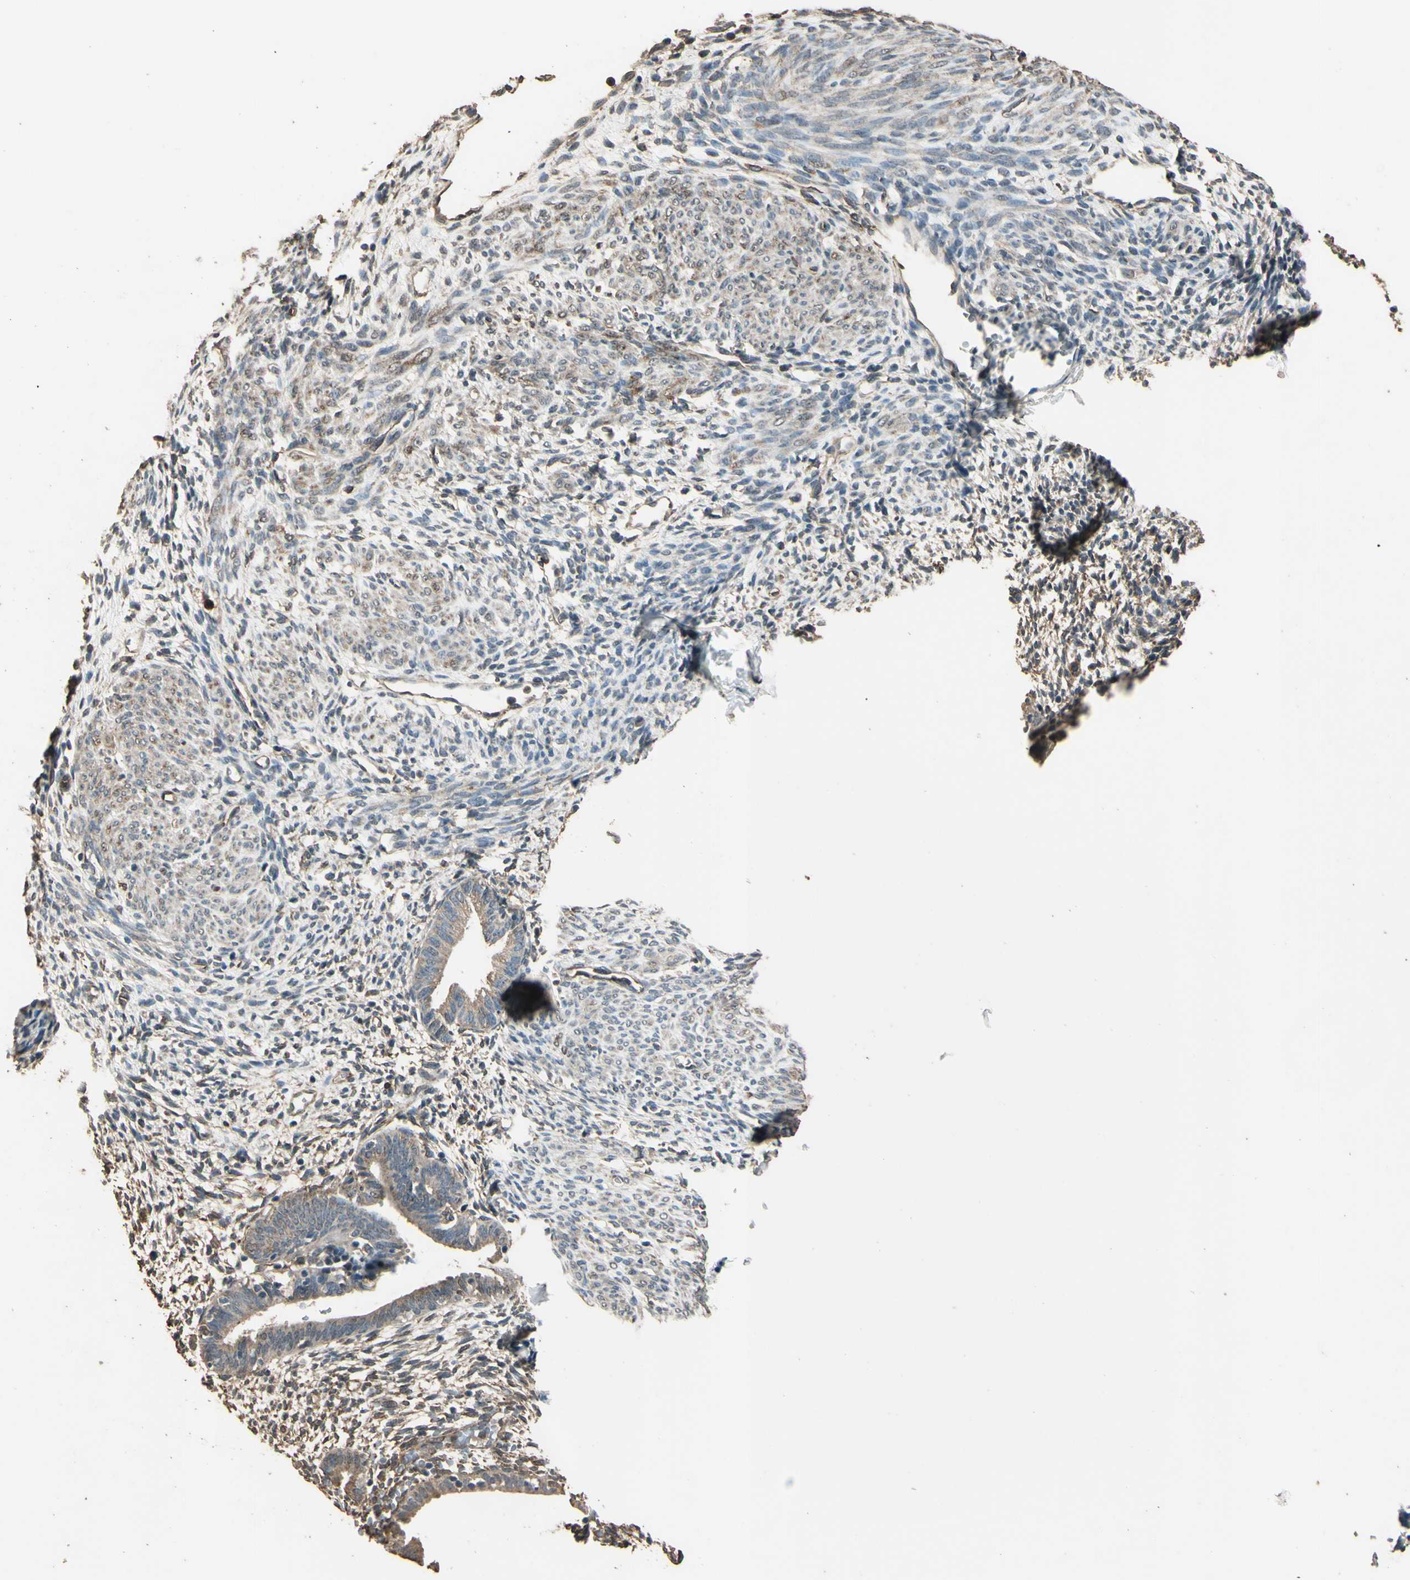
{"staining": {"intensity": "weak", "quantity": ">75%", "location": "cytoplasmic/membranous"}, "tissue": "endometrium", "cell_type": "Cells in endometrial stroma", "image_type": "normal", "snomed": [{"axis": "morphology", "description": "Normal tissue, NOS"}, {"axis": "morphology", "description": "Atrophy, NOS"}, {"axis": "topography", "description": "Uterus"}, {"axis": "topography", "description": "Endometrium"}], "caption": "A histopathology image showing weak cytoplasmic/membranous expression in about >75% of cells in endometrial stroma in unremarkable endometrium, as visualized by brown immunohistochemical staining.", "gene": "TSPO", "patient": {"sex": "female", "age": 68}}